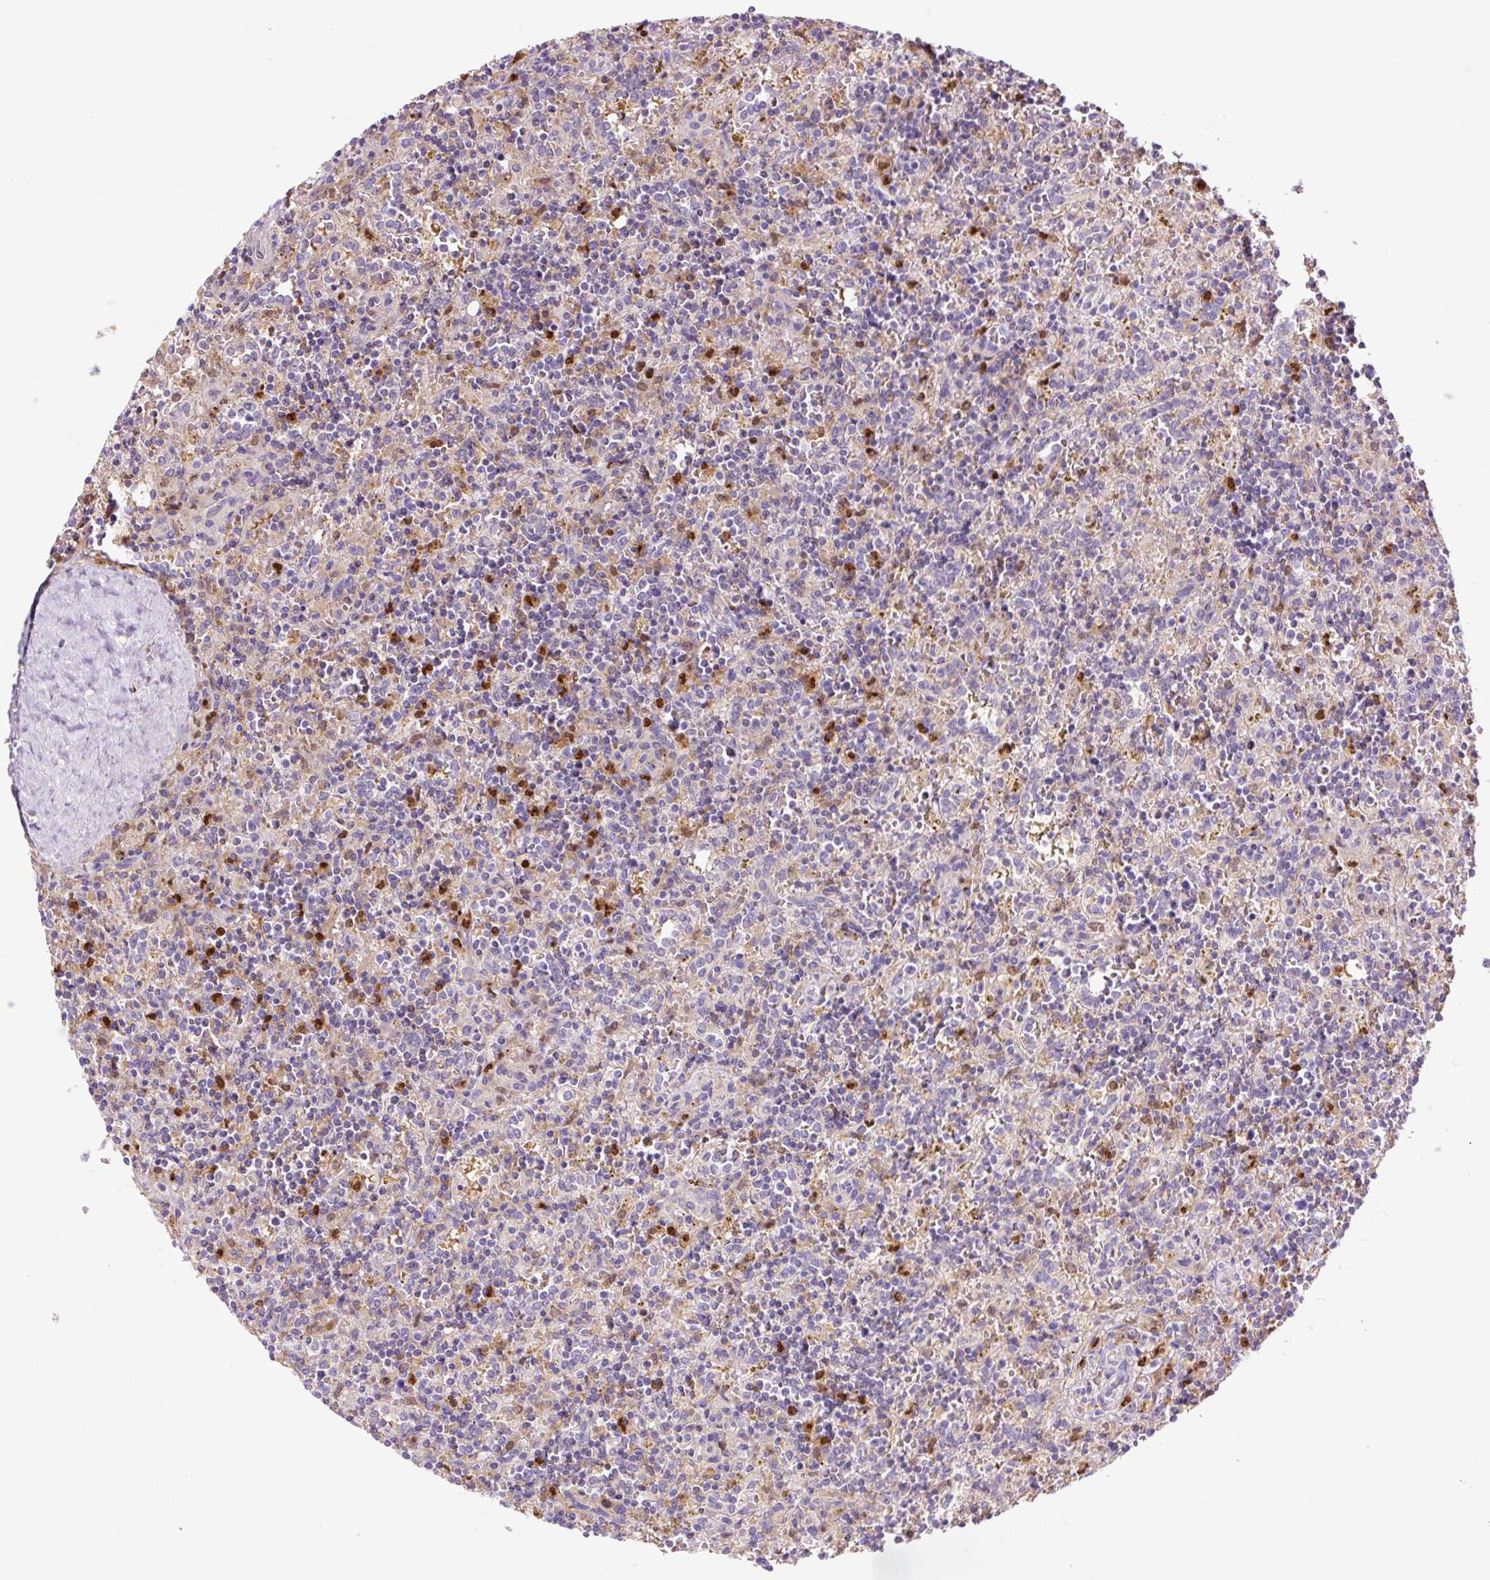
{"staining": {"intensity": "negative", "quantity": "none", "location": "none"}, "tissue": "lymphoma", "cell_type": "Tumor cells", "image_type": "cancer", "snomed": [{"axis": "morphology", "description": "Malignant lymphoma, non-Hodgkin's type, Low grade"}, {"axis": "topography", "description": "Spleen"}], "caption": "Tumor cells are negative for brown protein staining in malignant lymphoma, non-Hodgkin's type (low-grade).", "gene": "SPI1", "patient": {"sex": "male", "age": 67}}